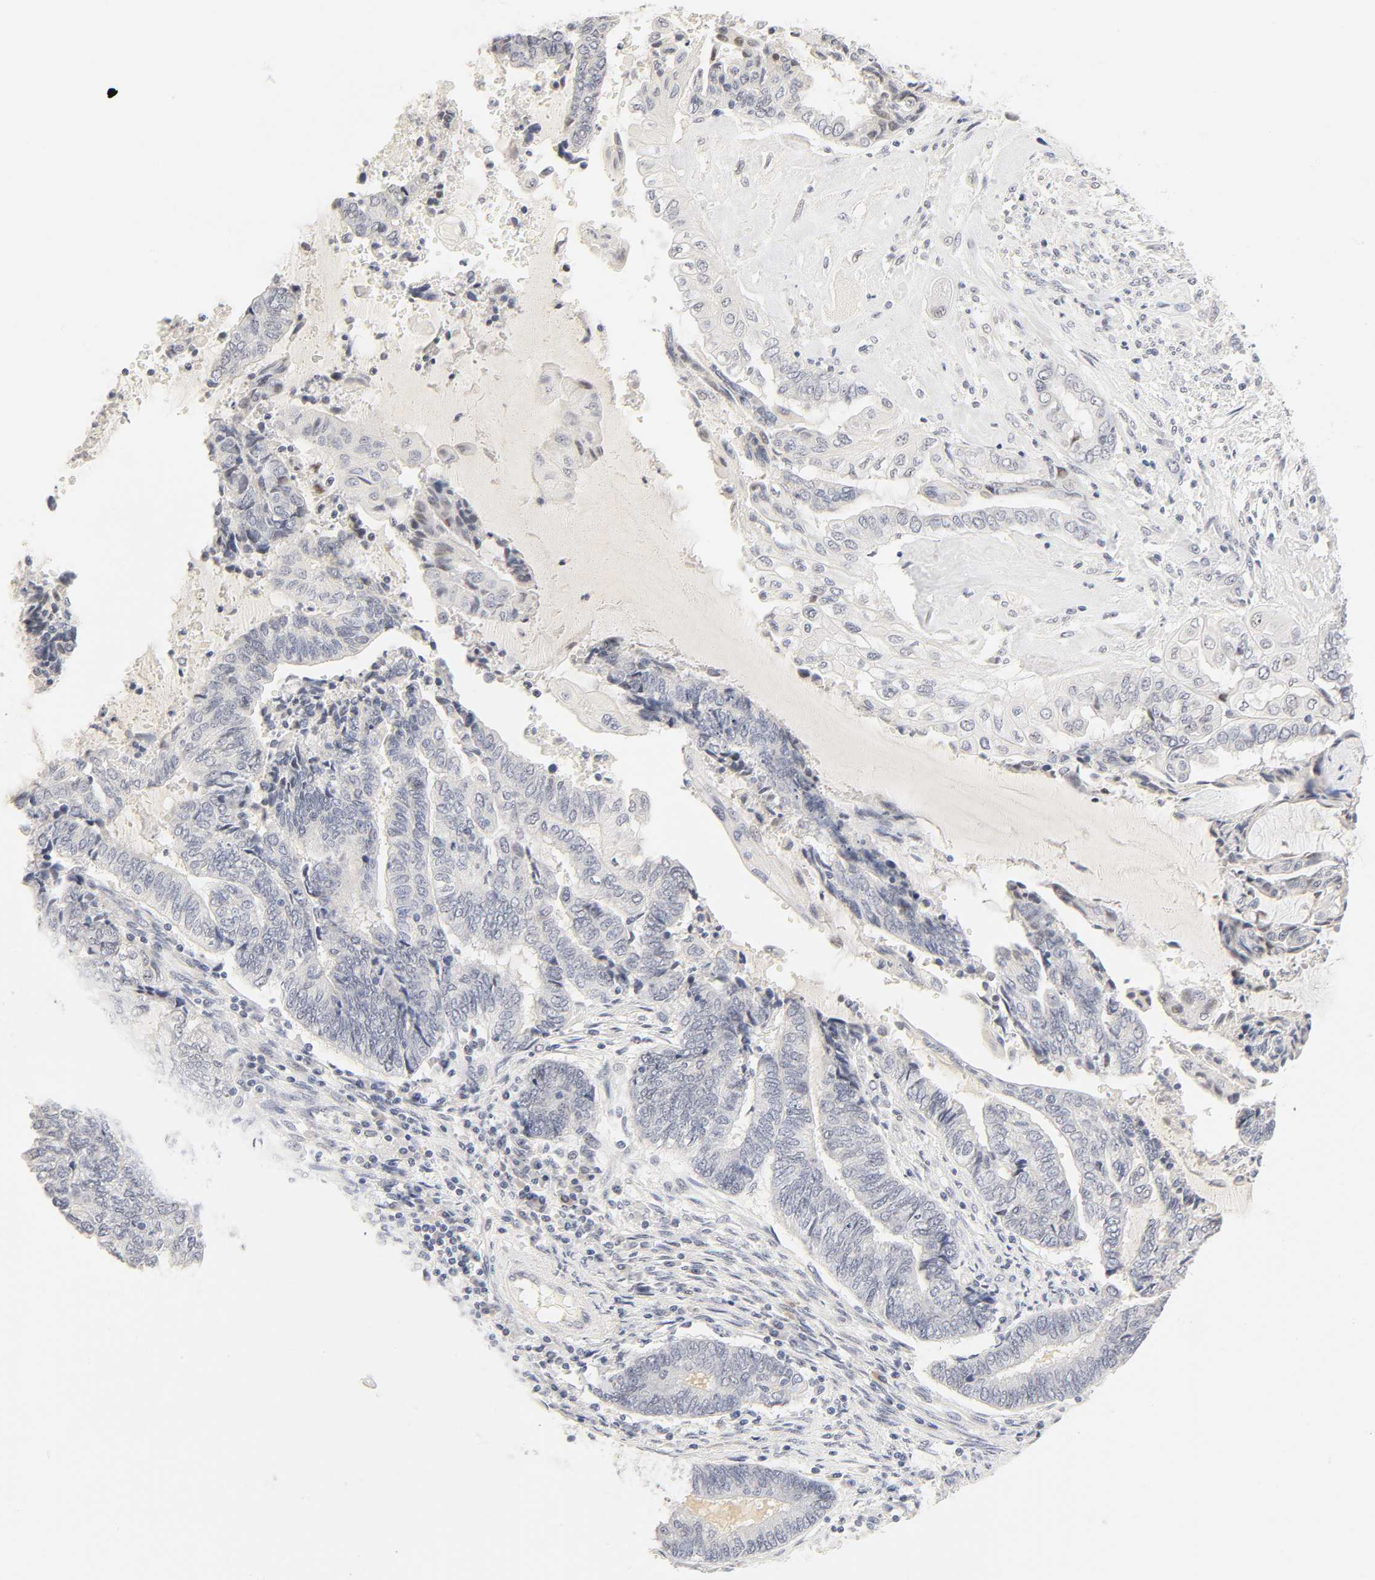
{"staining": {"intensity": "negative", "quantity": "none", "location": "none"}, "tissue": "endometrial cancer", "cell_type": "Tumor cells", "image_type": "cancer", "snomed": [{"axis": "morphology", "description": "Adenocarcinoma, NOS"}, {"axis": "topography", "description": "Uterus"}, {"axis": "topography", "description": "Endometrium"}], "caption": "High magnification brightfield microscopy of adenocarcinoma (endometrial) stained with DAB (brown) and counterstained with hematoxylin (blue): tumor cells show no significant positivity.", "gene": "MNAT1", "patient": {"sex": "female", "age": 70}}